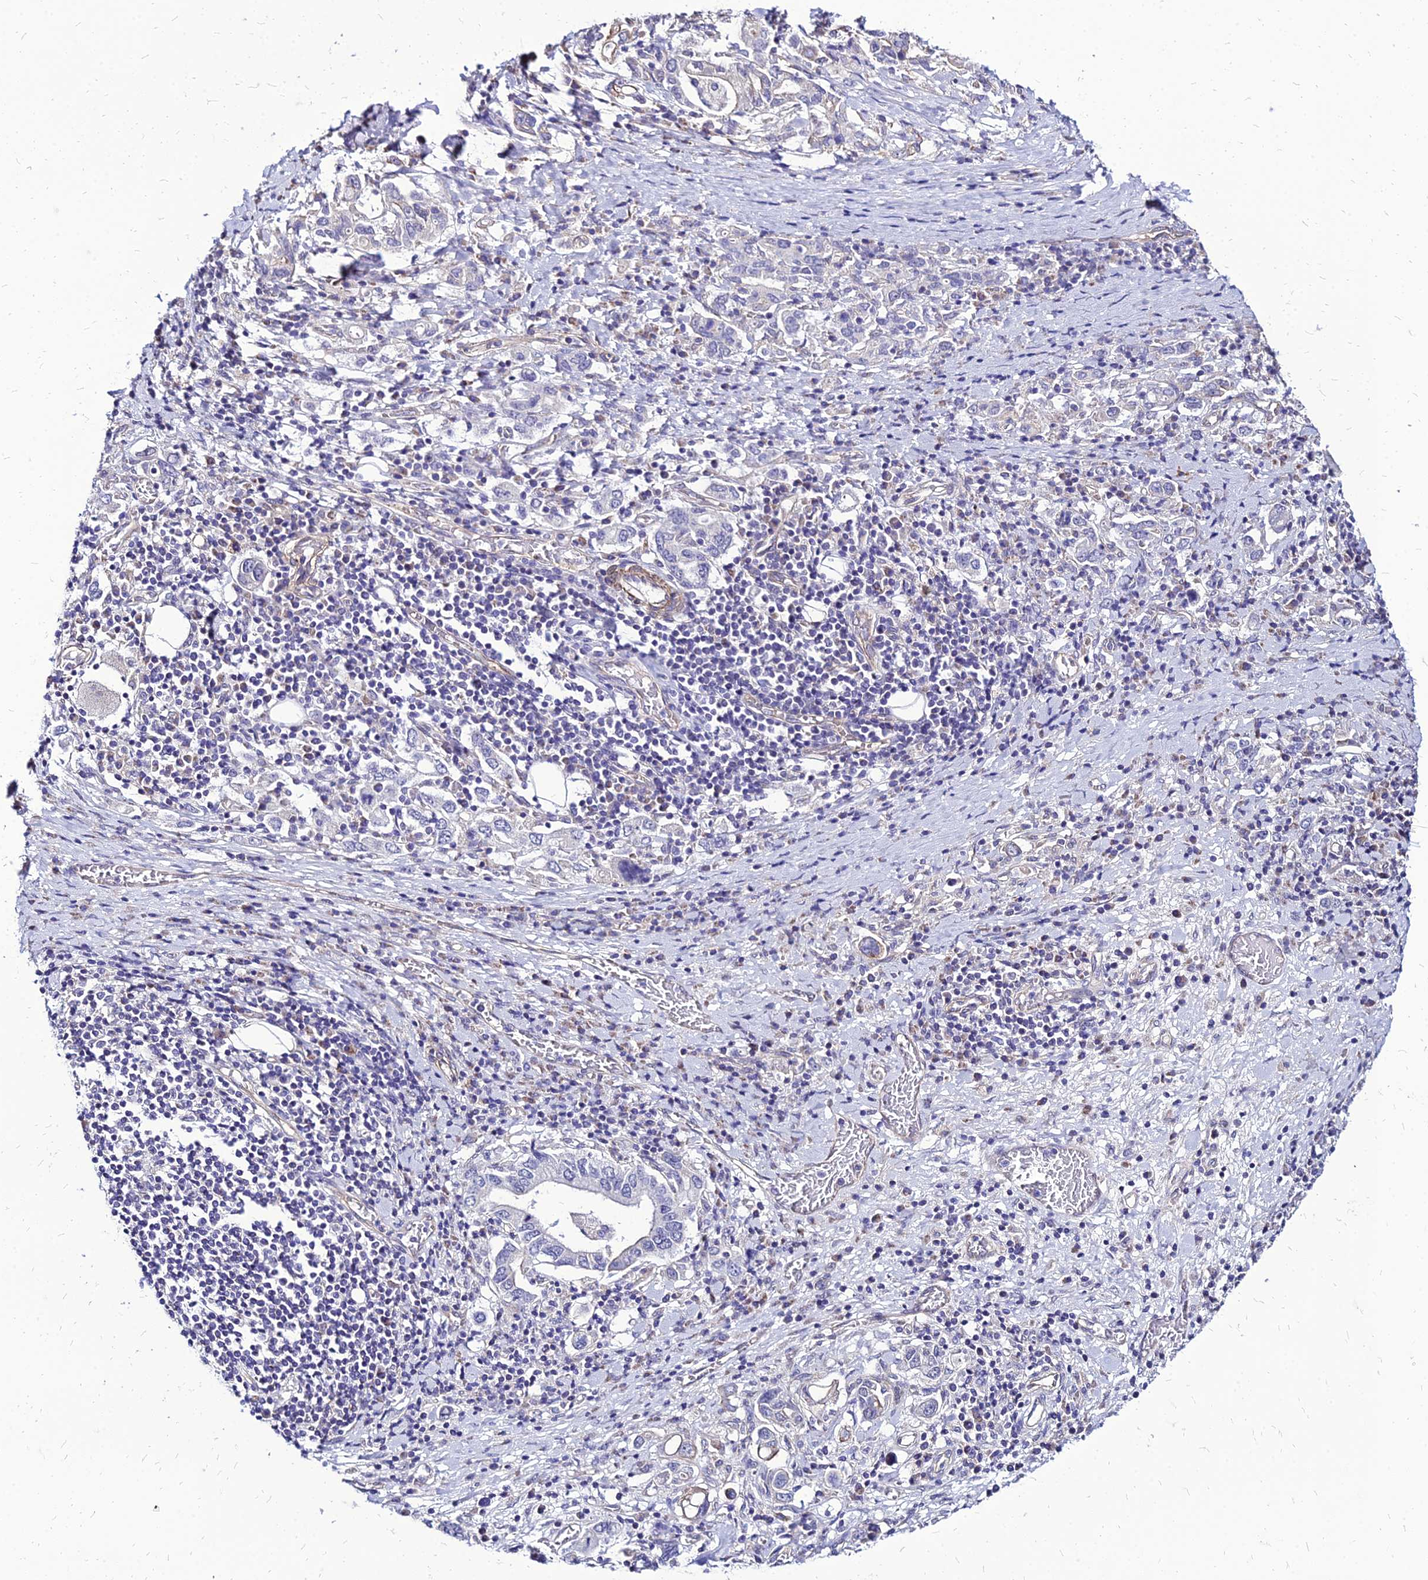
{"staining": {"intensity": "negative", "quantity": "none", "location": "none"}, "tissue": "stomach cancer", "cell_type": "Tumor cells", "image_type": "cancer", "snomed": [{"axis": "morphology", "description": "Adenocarcinoma, NOS"}, {"axis": "topography", "description": "Stomach, upper"}, {"axis": "topography", "description": "Stomach"}], "caption": "IHC of stomach cancer (adenocarcinoma) displays no positivity in tumor cells. (DAB (3,3'-diaminobenzidine) immunohistochemistry with hematoxylin counter stain).", "gene": "YEATS2", "patient": {"sex": "male", "age": 62}}